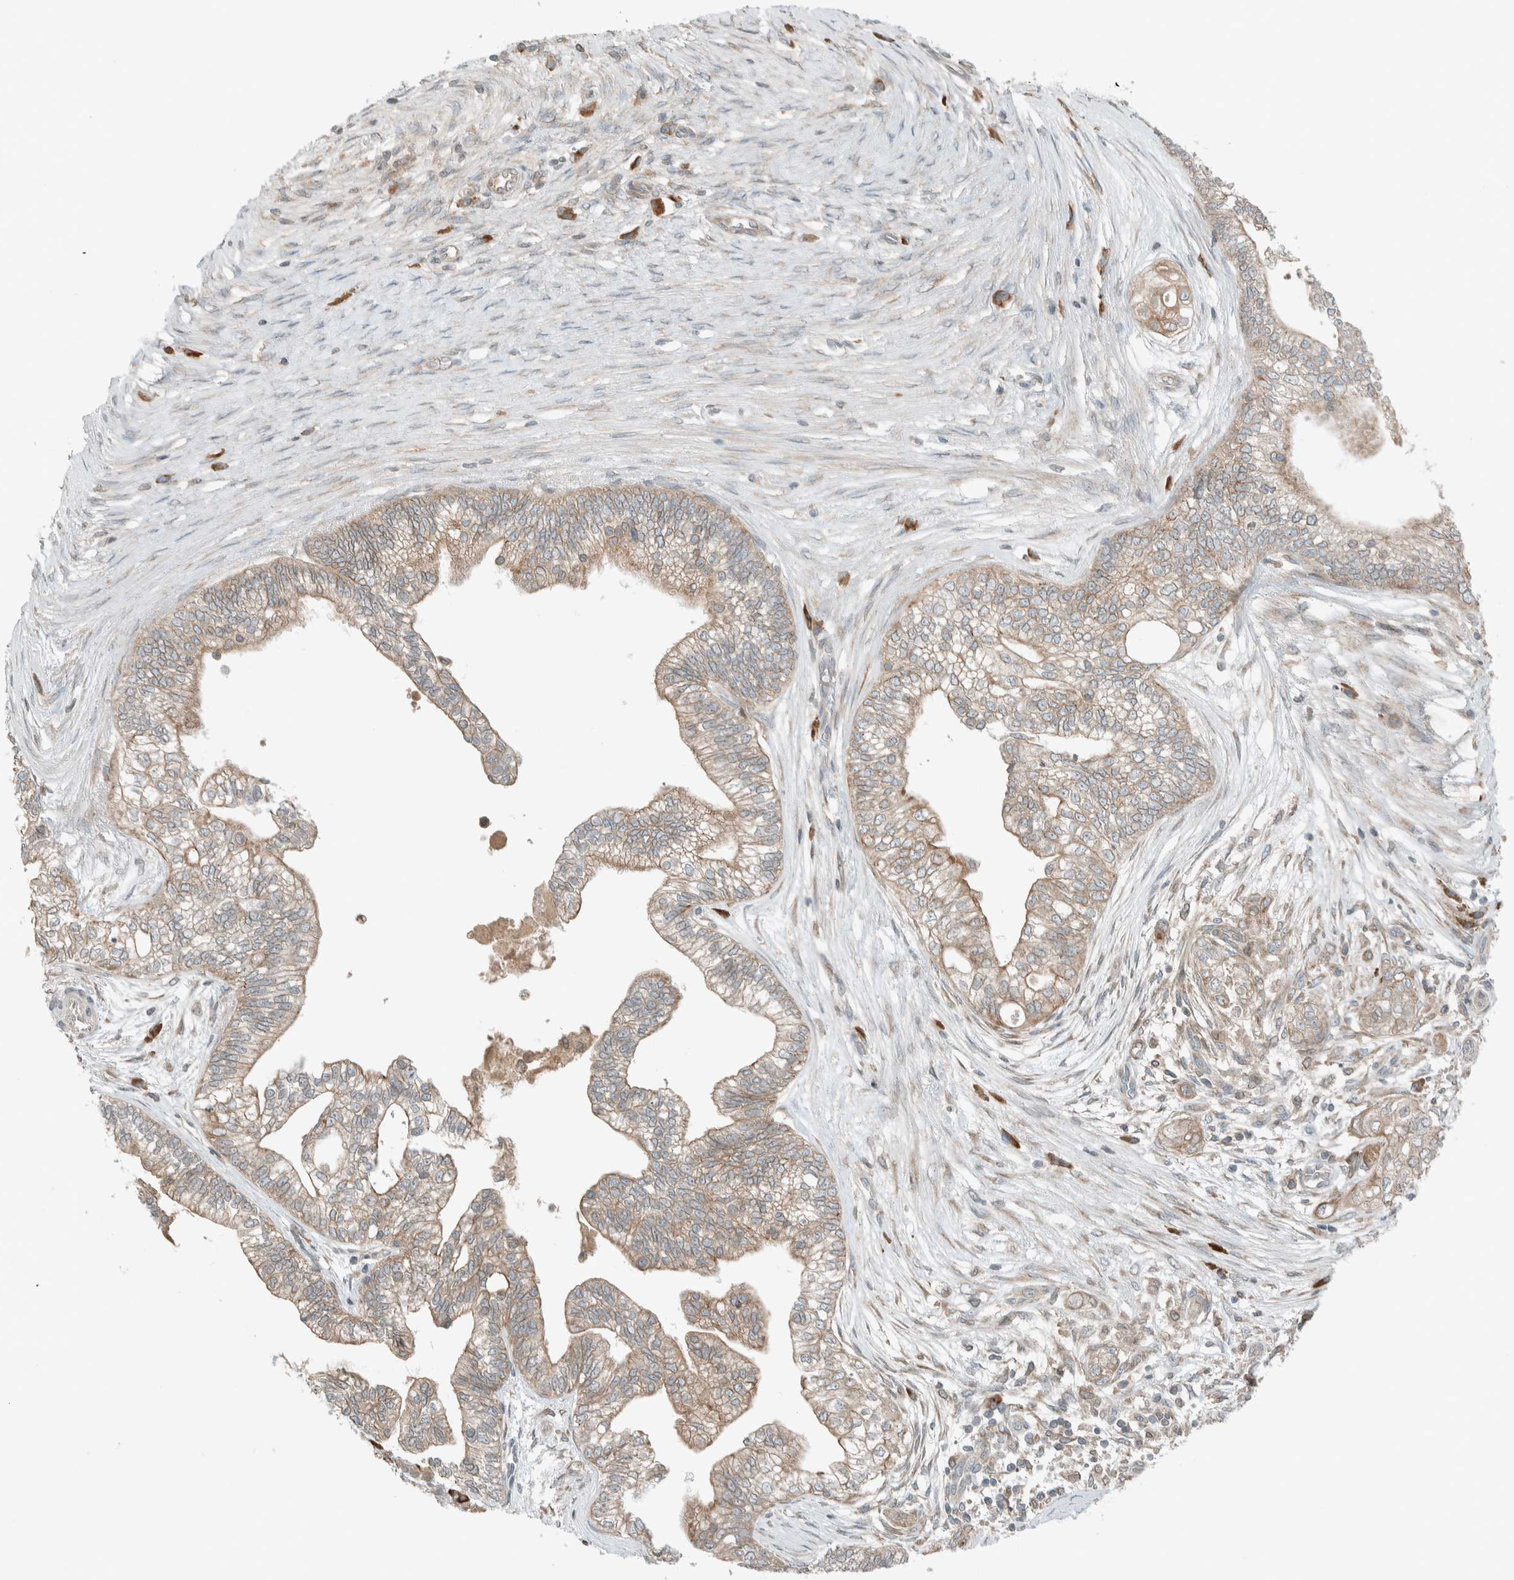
{"staining": {"intensity": "weak", "quantity": "25%-75%", "location": "cytoplasmic/membranous"}, "tissue": "pancreatic cancer", "cell_type": "Tumor cells", "image_type": "cancer", "snomed": [{"axis": "morphology", "description": "Adenocarcinoma, NOS"}, {"axis": "topography", "description": "Pancreas"}], "caption": "Pancreatic cancer was stained to show a protein in brown. There is low levels of weak cytoplasmic/membranous positivity in about 25%-75% of tumor cells.", "gene": "SEL1L", "patient": {"sex": "male", "age": 72}}